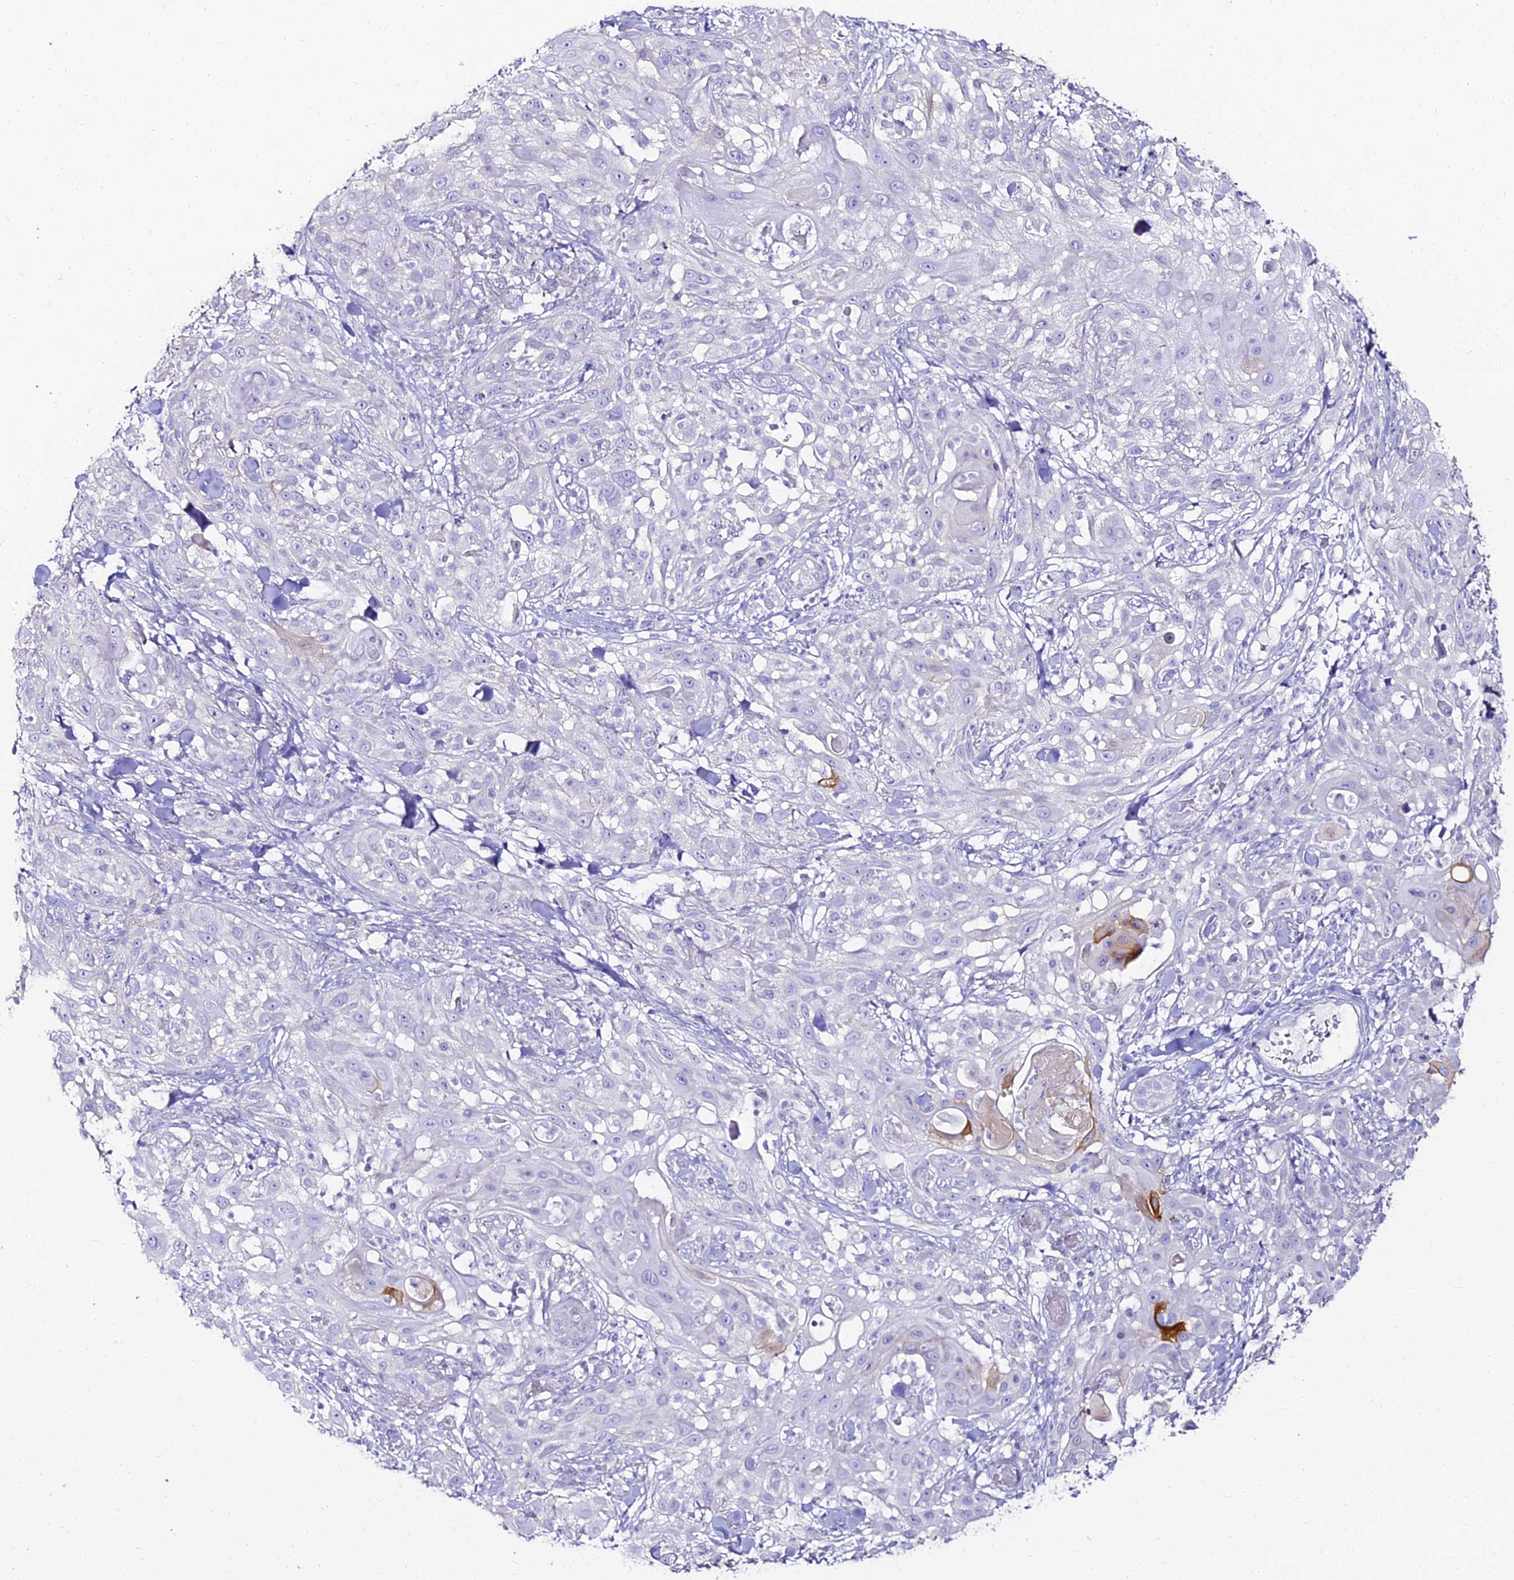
{"staining": {"intensity": "negative", "quantity": "none", "location": "none"}, "tissue": "skin cancer", "cell_type": "Tumor cells", "image_type": "cancer", "snomed": [{"axis": "morphology", "description": "Squamous cell carcinoma, NOS"}, {"axis": "topography", "description": "Skin"}], "caption": "High power microscopy photomicrograph of an immunohistochemistry photomicrograph of skin cancer (squamous cell carcinoma), revealing no significant expression in tumor cells.", "gene": "ALPG", "patient": {"sex": "female", "age": 44}}